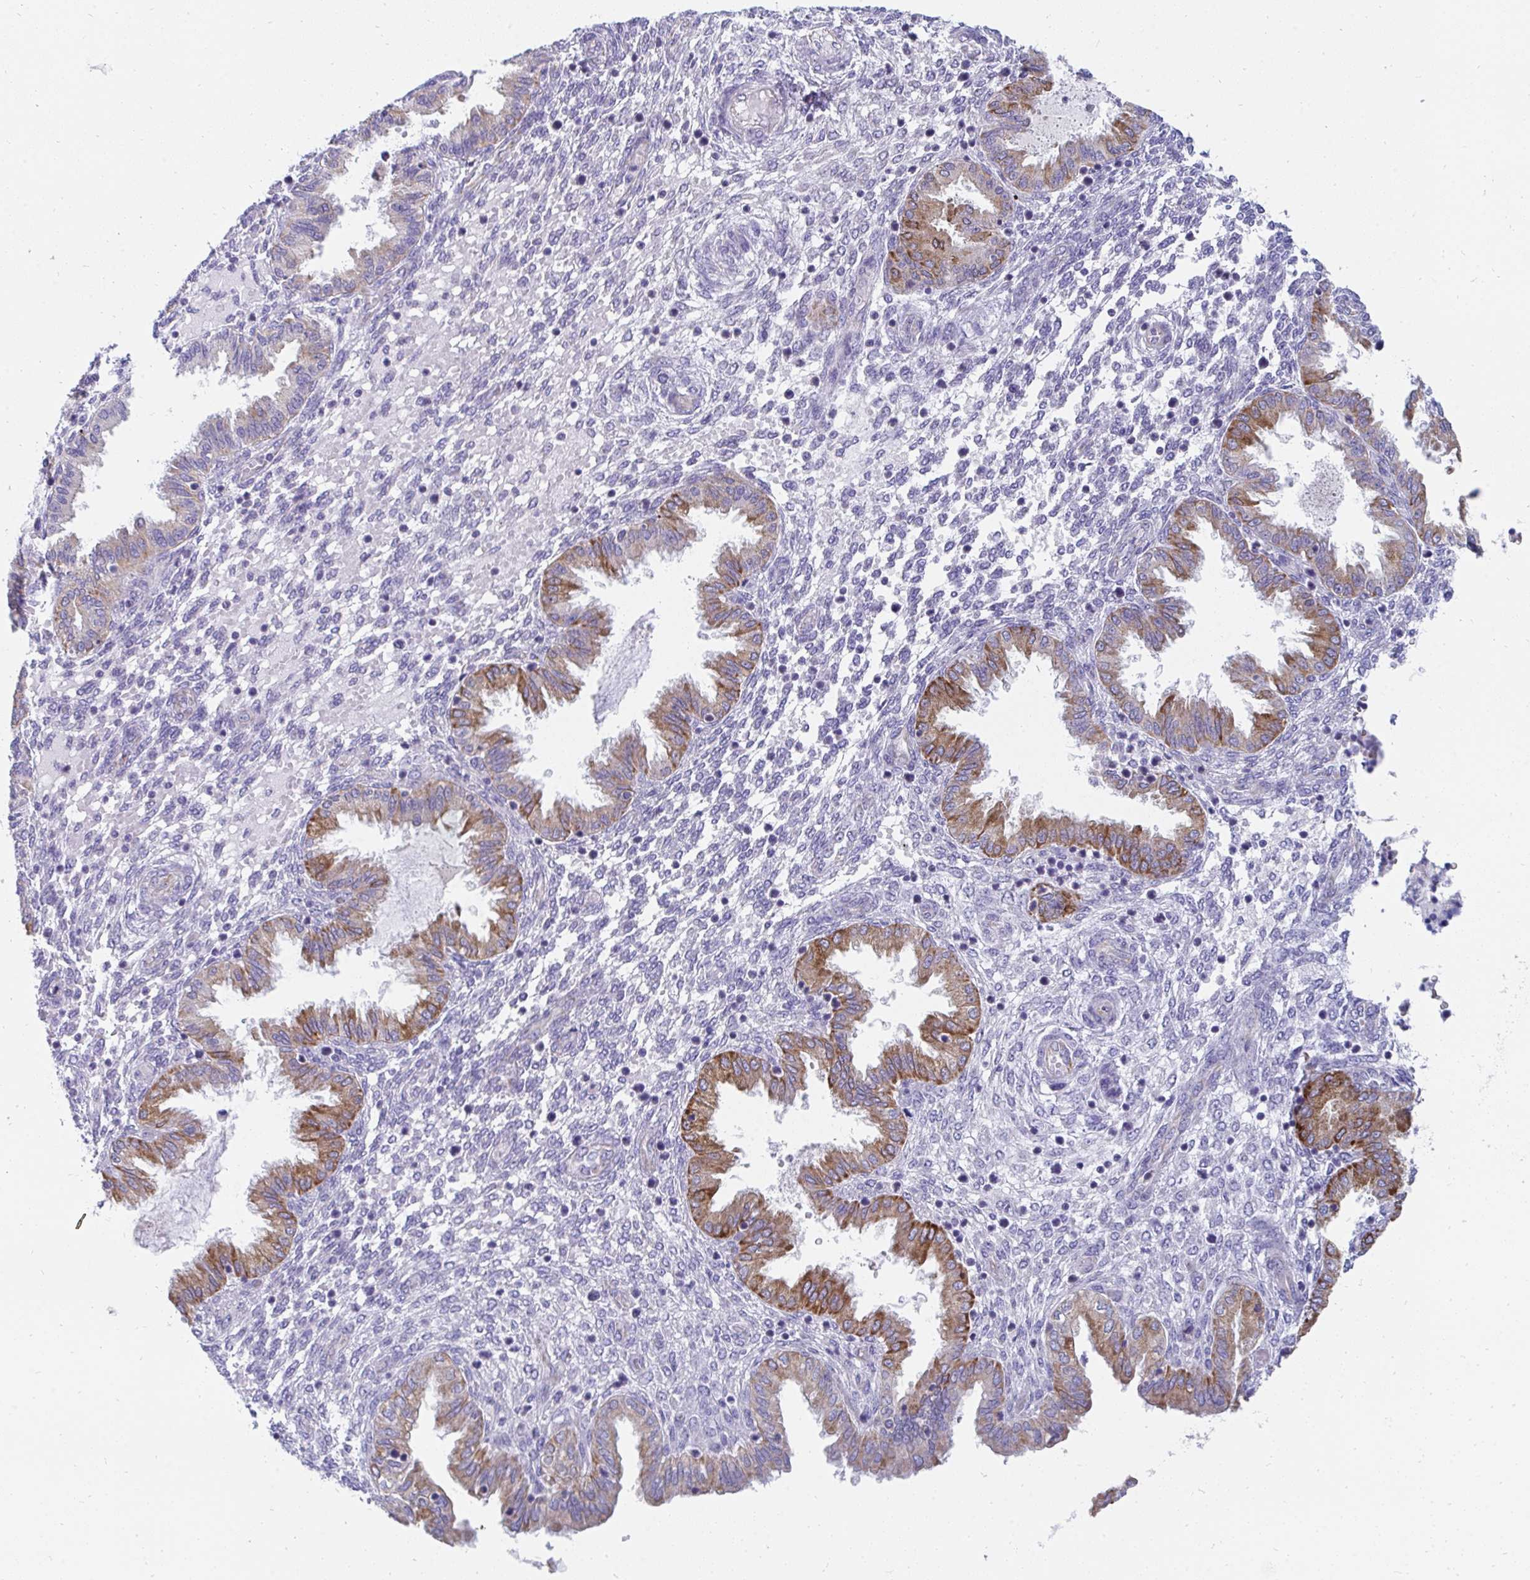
{"staining": {"intensity": "negative", "quantity": "none", "location": "none"}, "tissue": "endometrium", "cell_type": "Cells in endometrial stroma", "image_type": "normal", "snomed": [{"axis": "morphology", "description": "Normal tissue, NOS"}, {"axis": "topography", "description": "Endometrium"}], "caption": "A high-resolution histopathology image shows IHC staining of benign endometrium, which demonstrates no significant staining in cells in endometrial stroma.", "gene": "PC", "patient": {"sex": "female", "age": 33}}